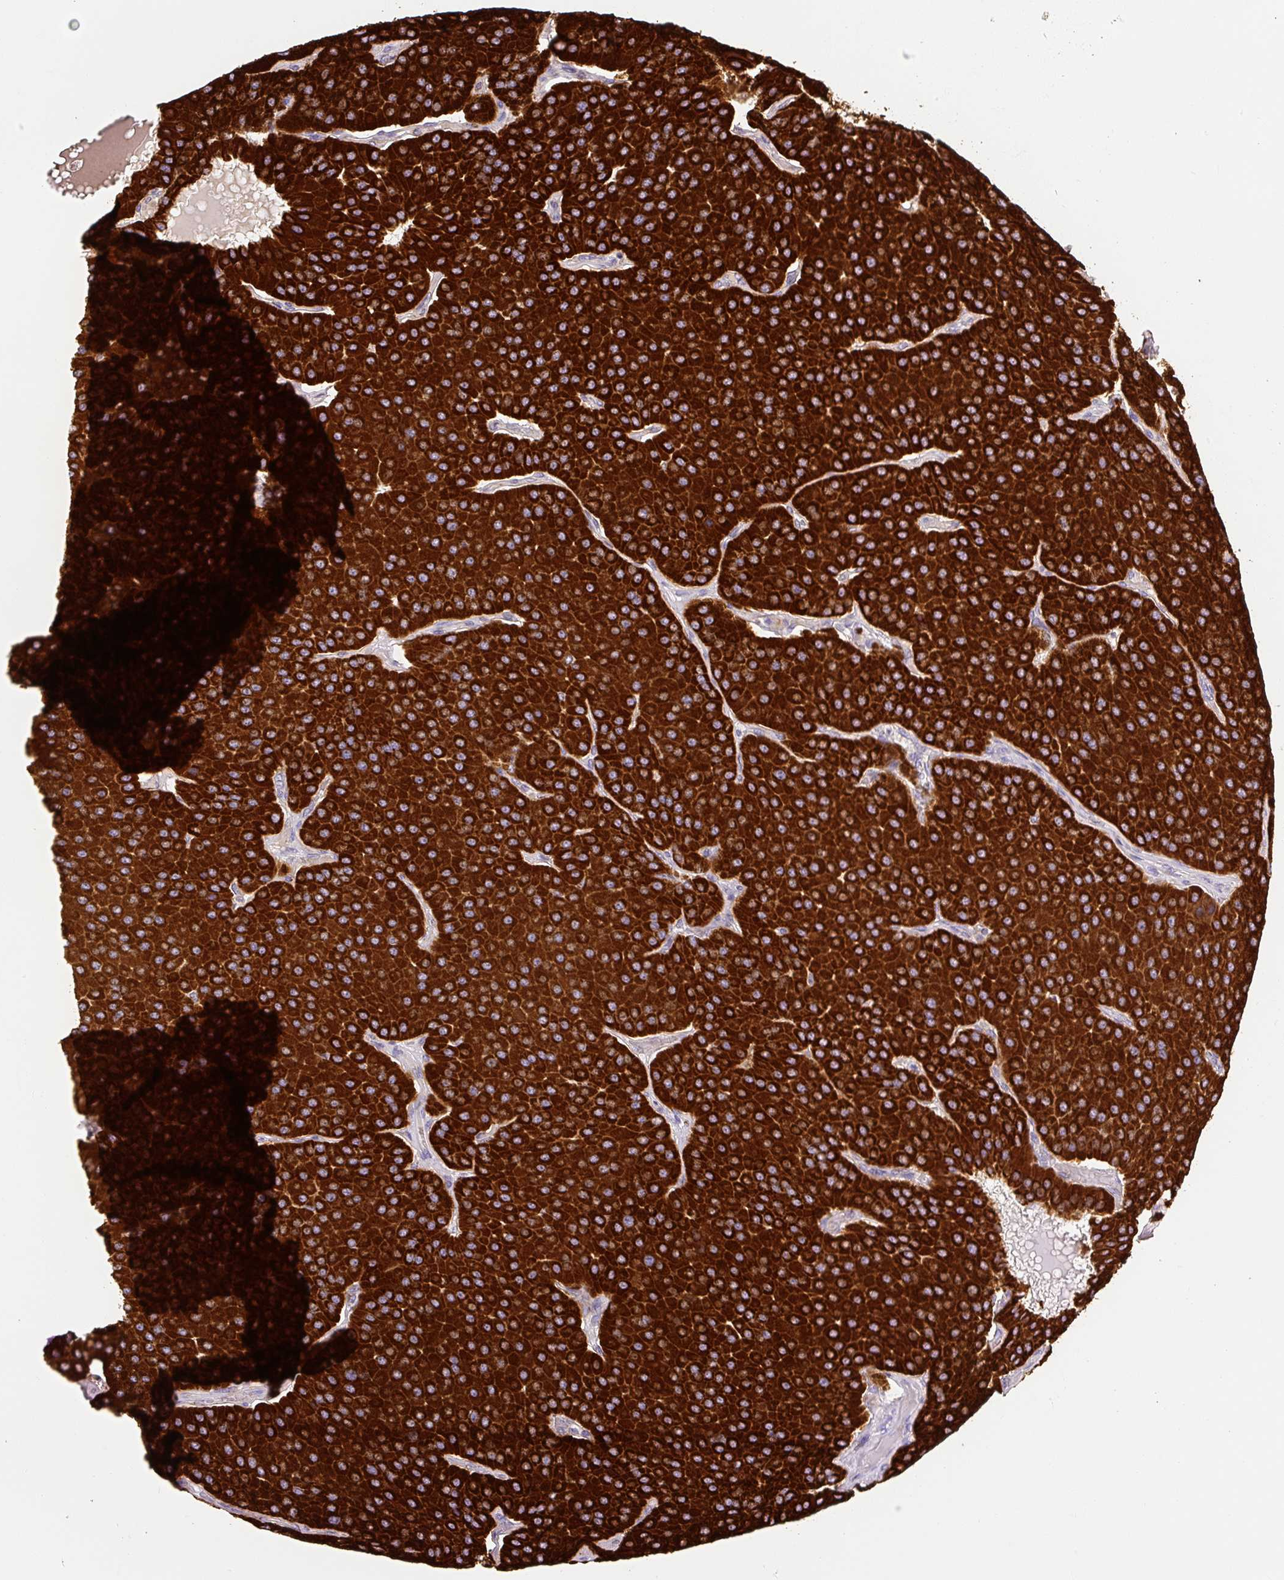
{"staining": {"intensity": "strong", "quantity": ">75%", "location": "cytoplasmic/membranous"}, "tissue": "parathyroid gland", "cell_type": "Glandular cells", "image_type": "normal", "snomed": [{"axis": "morphology", "description": "Normal tissue, NOS"}, {"axis": "morphology", "description": "Adenoma, NOS"}, {"axis": "topography", "description": "Parathyroid gland"}], "caption": "About >75% of glandular cells in benign human parathyroid gland reveal strong cytoplasmic/membranous protein expression as visualized by brown immunohistochemical staining.", "gene": "MT", "patient": {"sex": "female", "age": 86}}